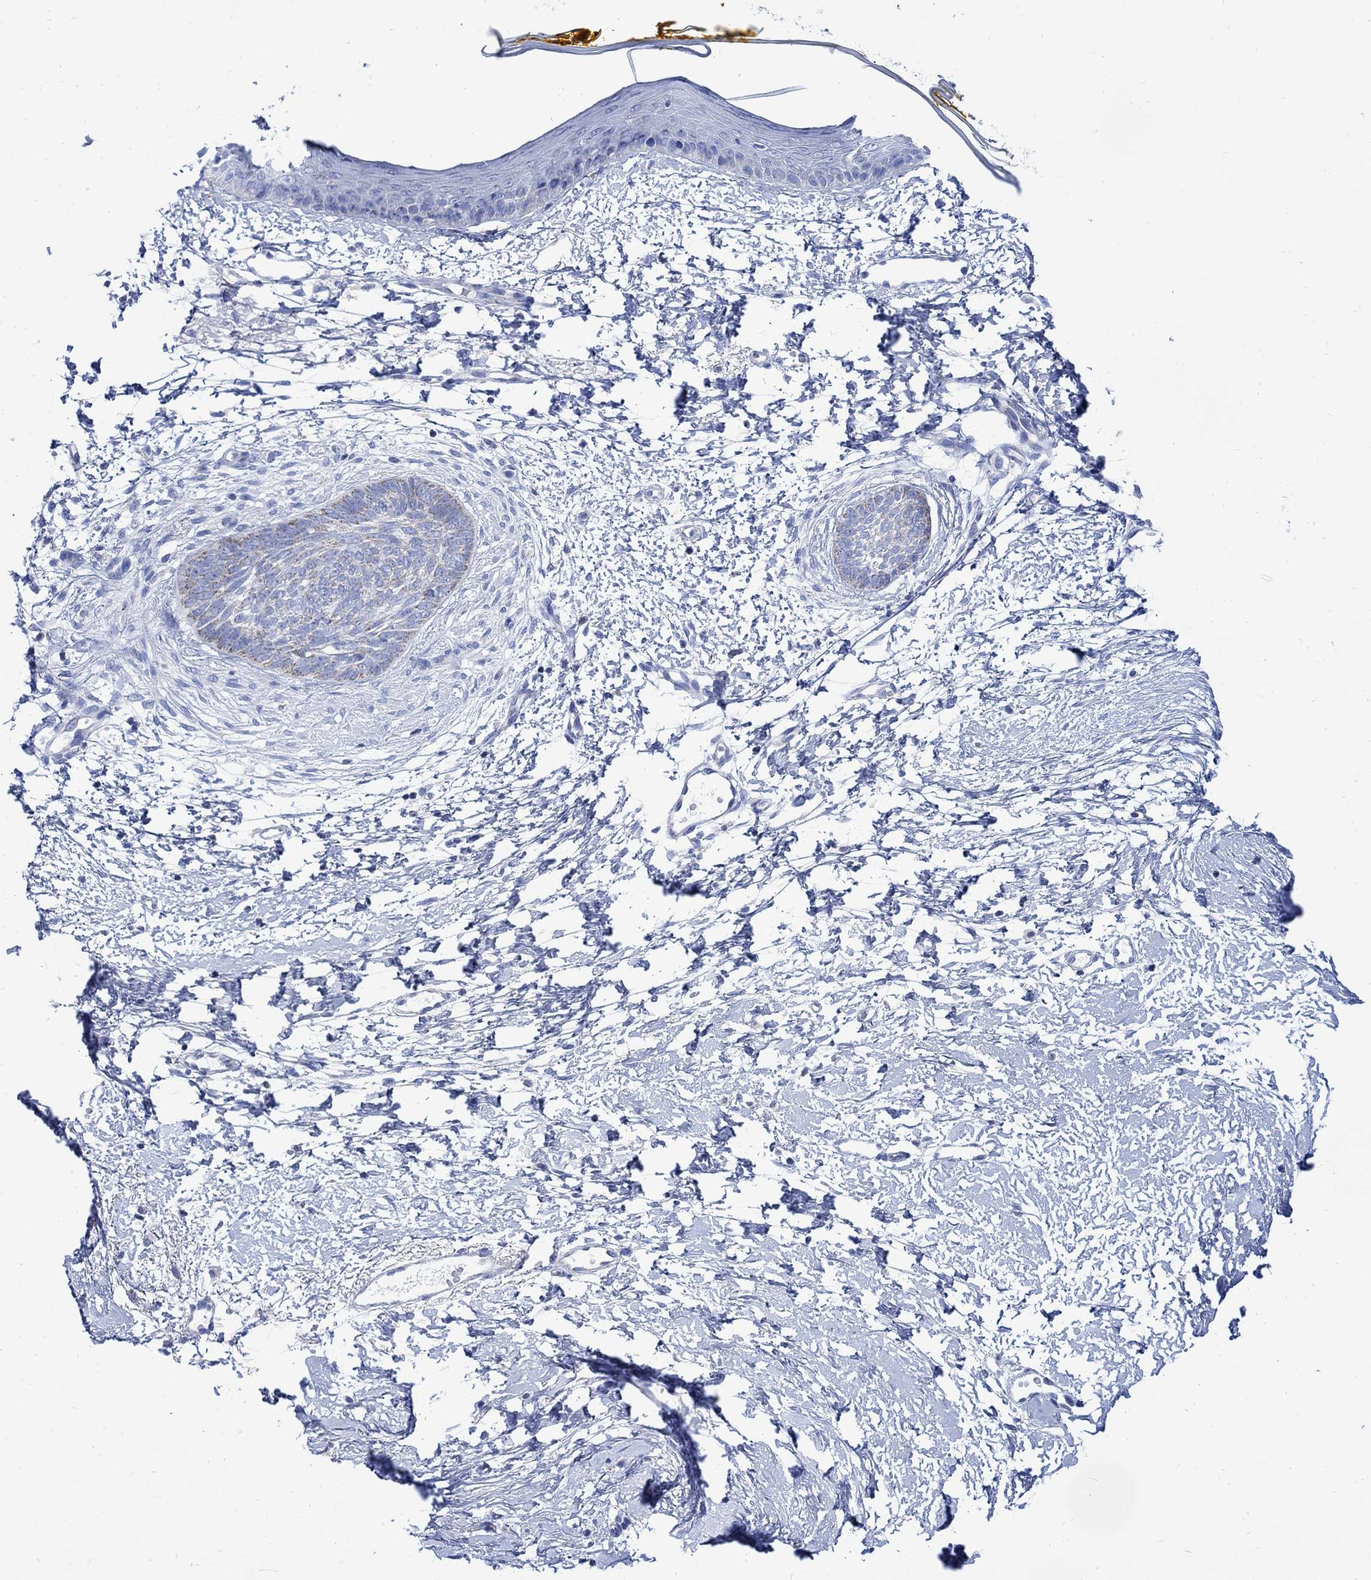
{"staining": {"intensity": "weak", "quantity": "25%-75%", "location": "cytoplasmic/membranous"}, "tissue": "skin cancer", "cell_type": "Tumor cells", "image_type": "cancer", "snomed": [{"axis": "morphology", "description": "Normal tissue, NOS"}, {"axis": "morphology", "description": "Basal cell carcinoma"}, {"axis": "topography", "description": "Skin"}], "caption": "Immunohistochemistry (DAB (3,3'-diaminobenzidine)) staining of skin cancer (basal cell carcinoma) demonstrates weak cytoplasmic/membranous protein positivity in about 25%-75% of tumor cells.", "gene": "CPLX2", "patient": {"sex": "male", "age": 84}}